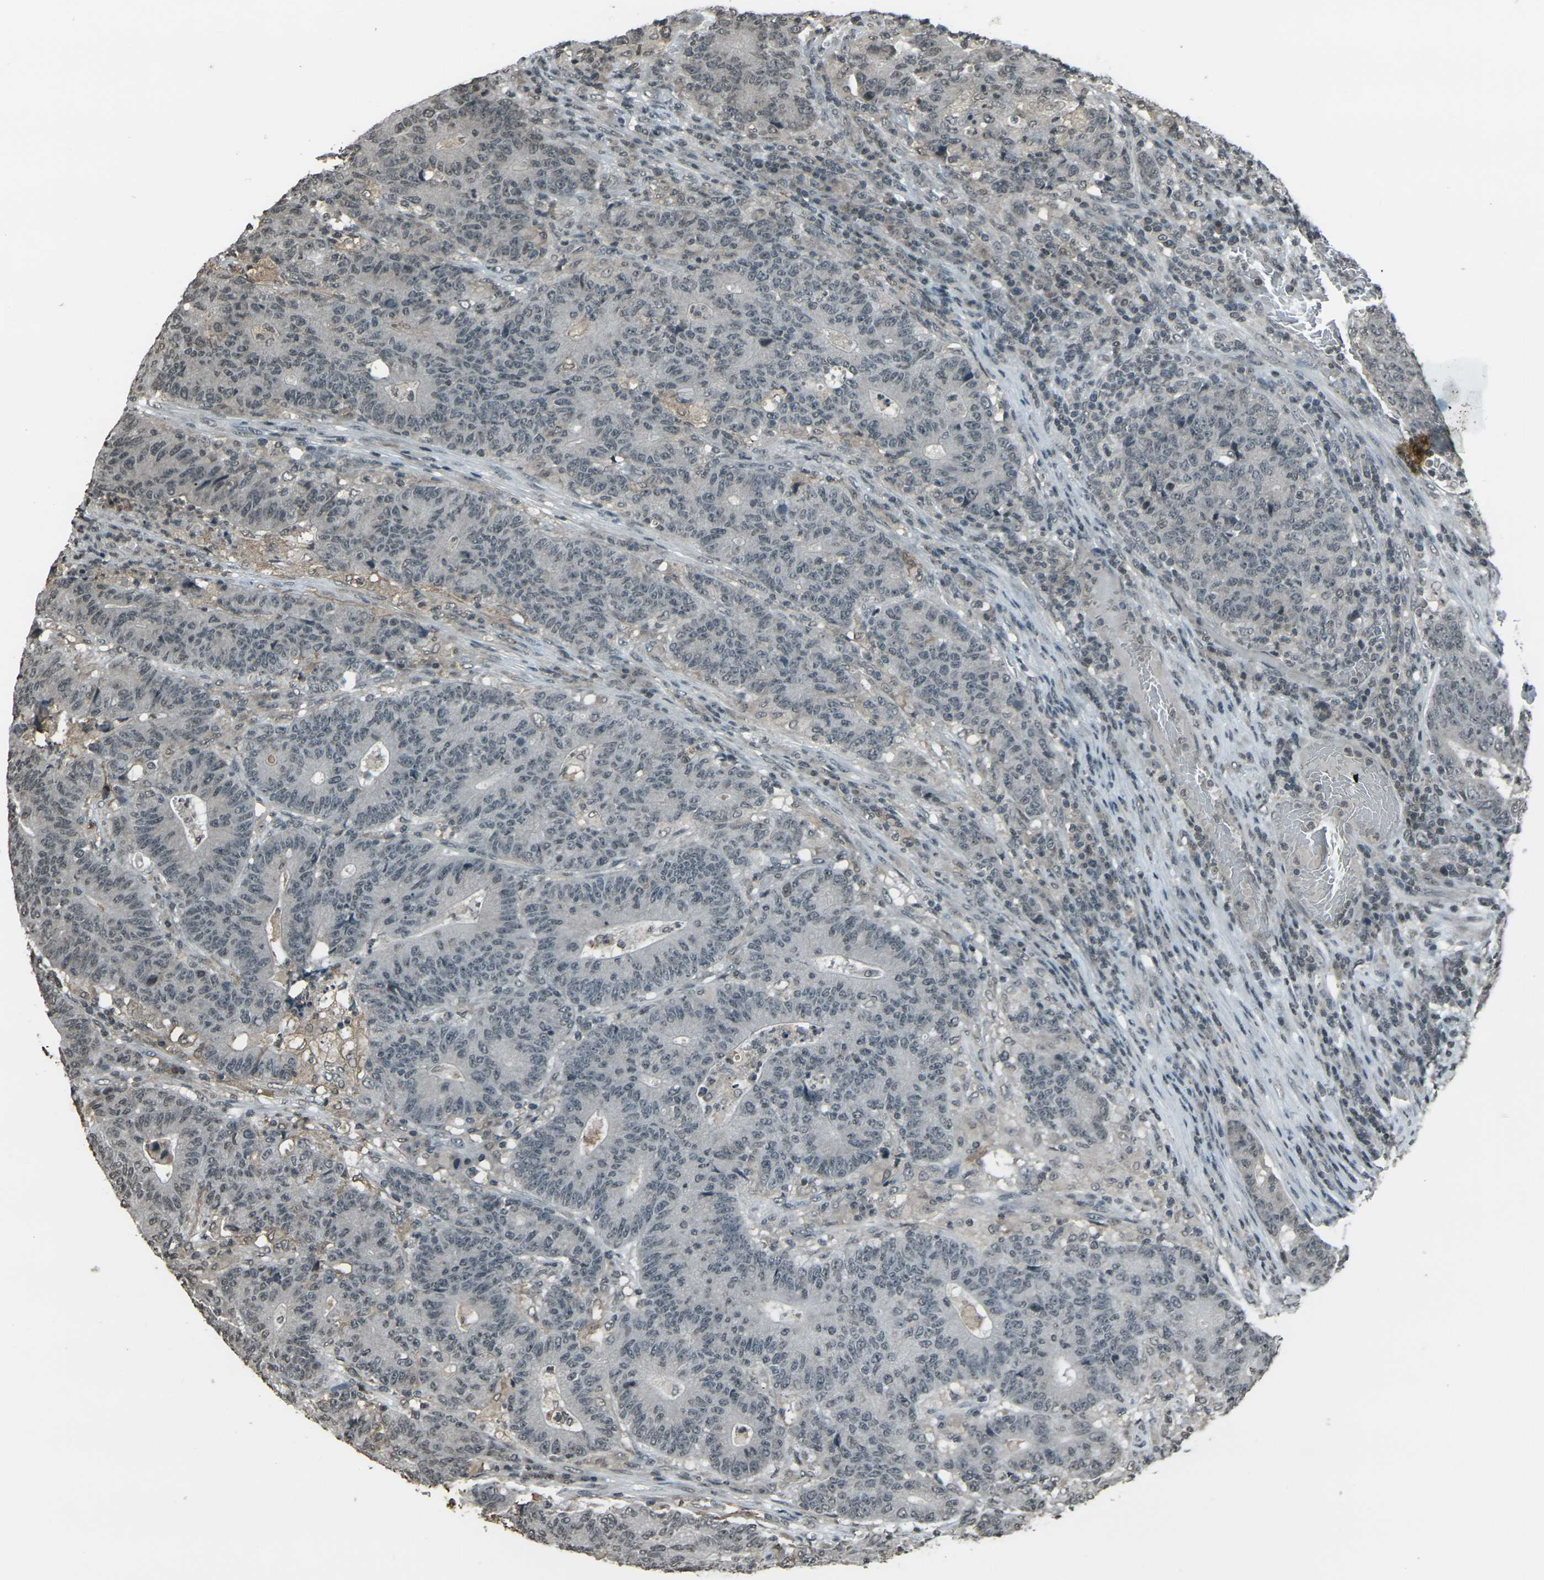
{"staining": {"intensity": "weak", "quantity": "<25%", "location": "nuclear"}, "tissue": "colorectal cancer", "cell_type": "Tumor cells", "image_type": "cancer", "snomed": [{"axis": "morphology", "description": "Normal tissue, NOS"}, {"axis": "morphology", "description": "Adenocarcinoma, NOS"}, {"axis": "topography", "description": "Colon"}], "caption": "Immunohistochemistry (IHC) micrograph of human adenocarcinoma (colorectal) stained for a protein (brown), which demonstrates no expression in tumor cells.", "gene": "PRPF8", "patient": {"sex": "female", "age": 75}}